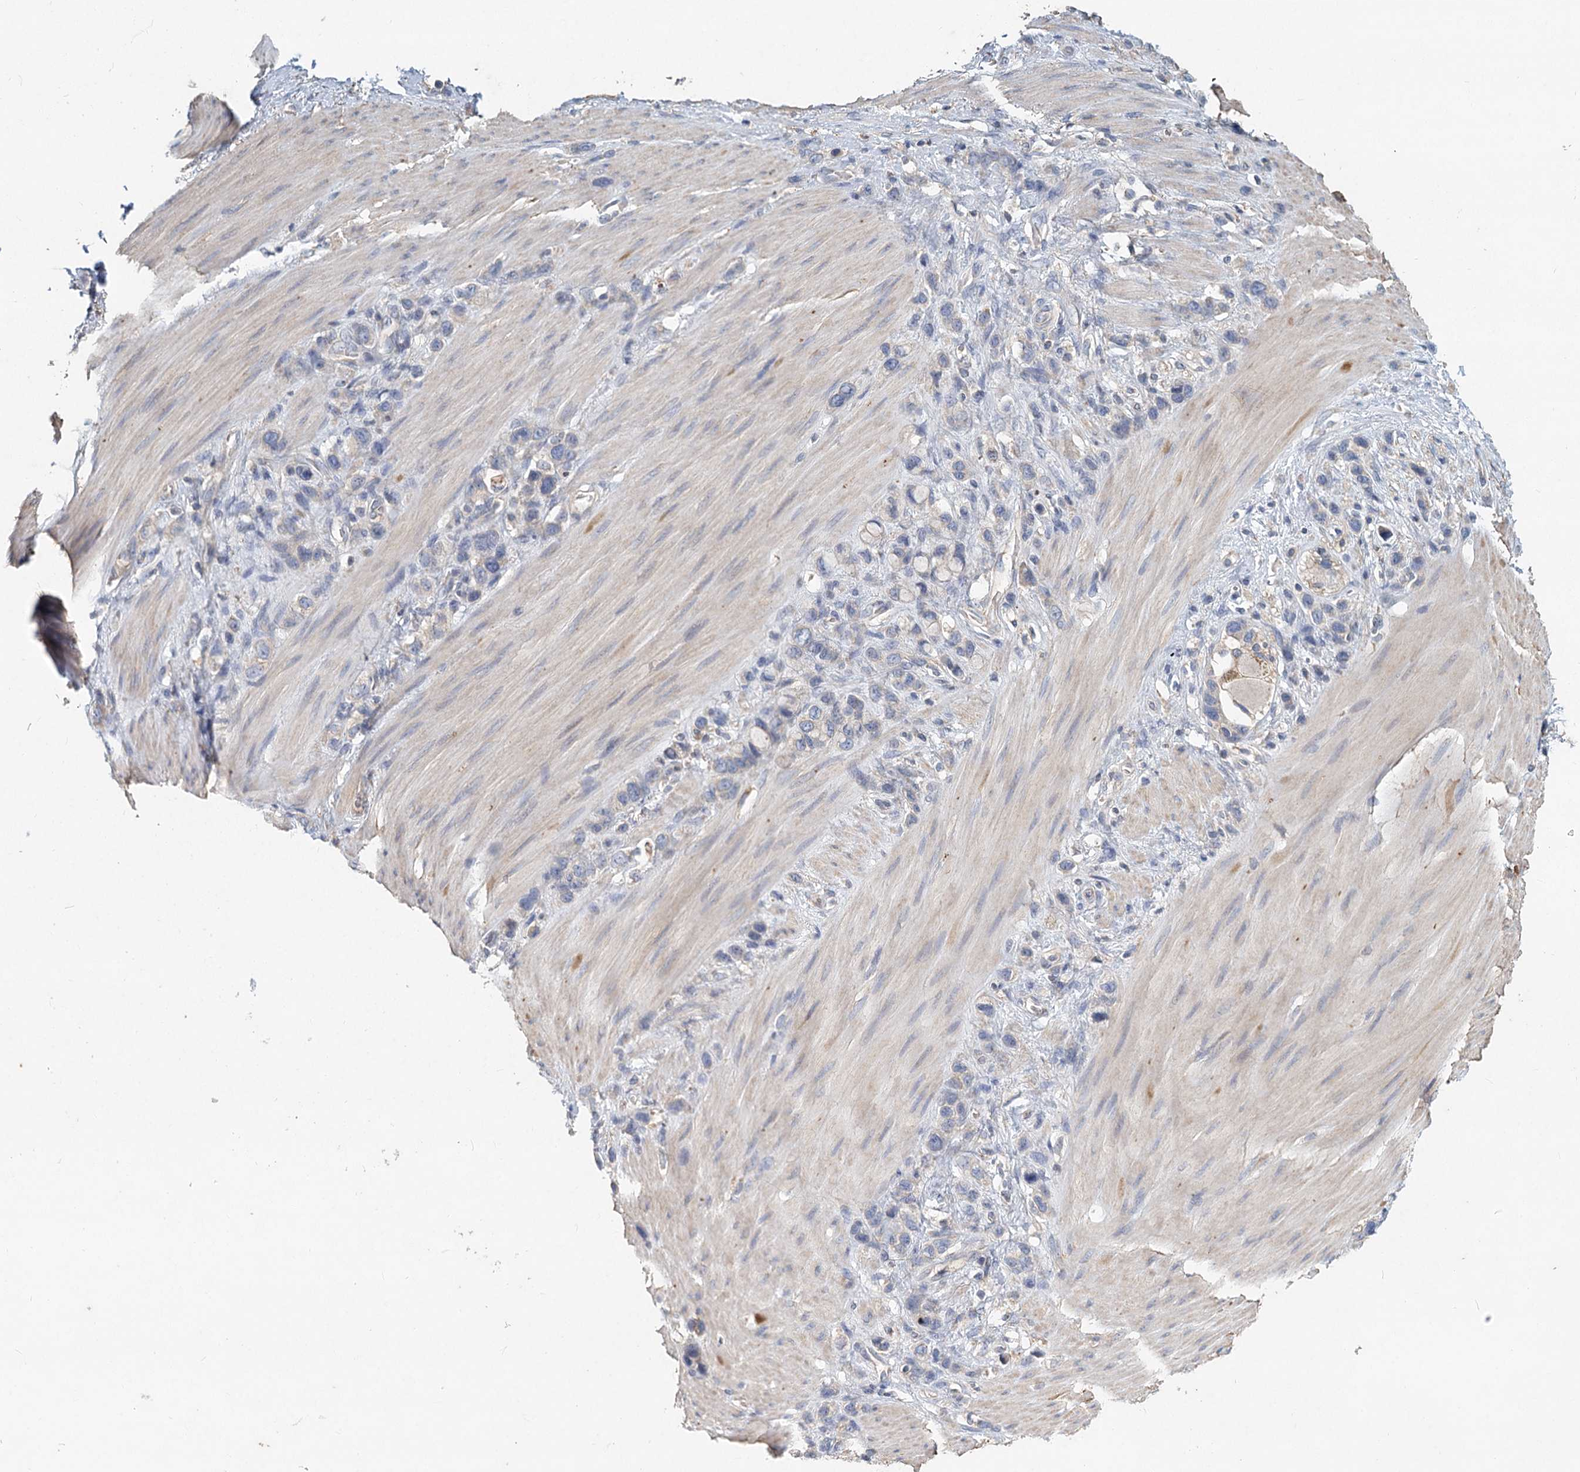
{"staining": {"intensity": "negative", "quantity": "none", "location": "none"}, "tissue": "stomach cancer", "cell_type": "Tumor cells", "image_type": "cancer", "snomed": [{"axis": "morphology", "description": "Adenocarcinoma, NOS"}, {"axis": "morphology", "description": "Adenocarcinoma, High grade"}, {"axis": "topography", "description": "Stomach, upper"}, {"axis": "topography", "description": "Stomach, lower"}], "caption": "This is a micrograph of immunohistochemistry staining of stomach adenocarcinoma (high-grade), which shows no positivity in tumor cells.", "gene": "HES2", "patient": {"sex": "female", "age": 65}}